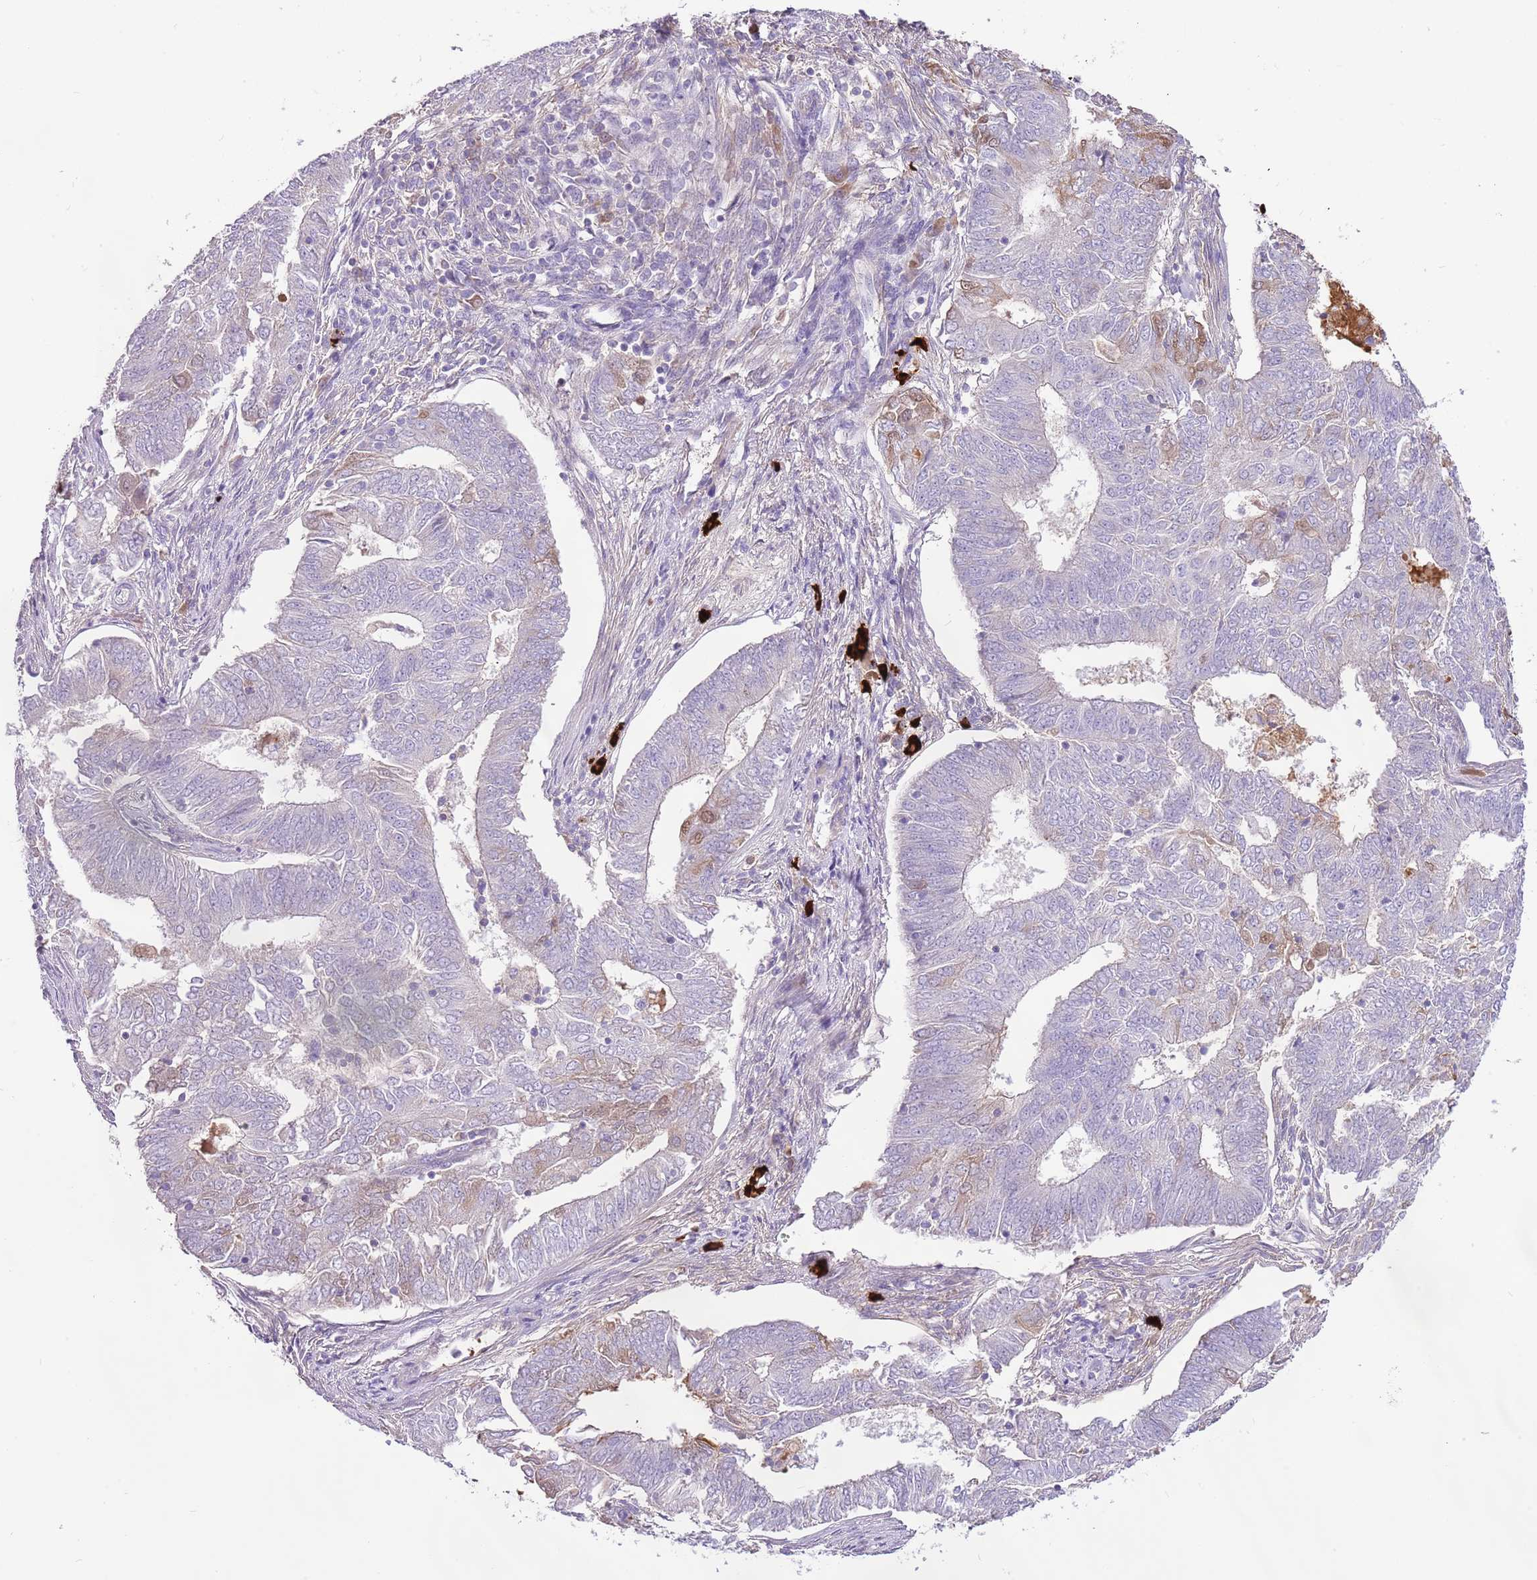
{"staining": {"intensity": "moderate", "quantity": "<25%", "location": "cytoplasmic/membranous"}, "tissue": "endometrial cancer", "cell_type": "Tumor cells", "image_type": "cancer", "snomed": [{"axis": "morphology", "description": "Adenocarcinoma, NOS"}, {"axis": "topography", "description": "Endometrium"}], "caption": "Protein expression analysis of human endometrial cancer (adenocarcinoma) reveals moderate cytoplasmic/membranous staining in approximately <25% of tumor cells. (IHC, brightfield microscopy, high magnification).", "gene": "RFK", "patient": {"sex": "female", "age": 62}}